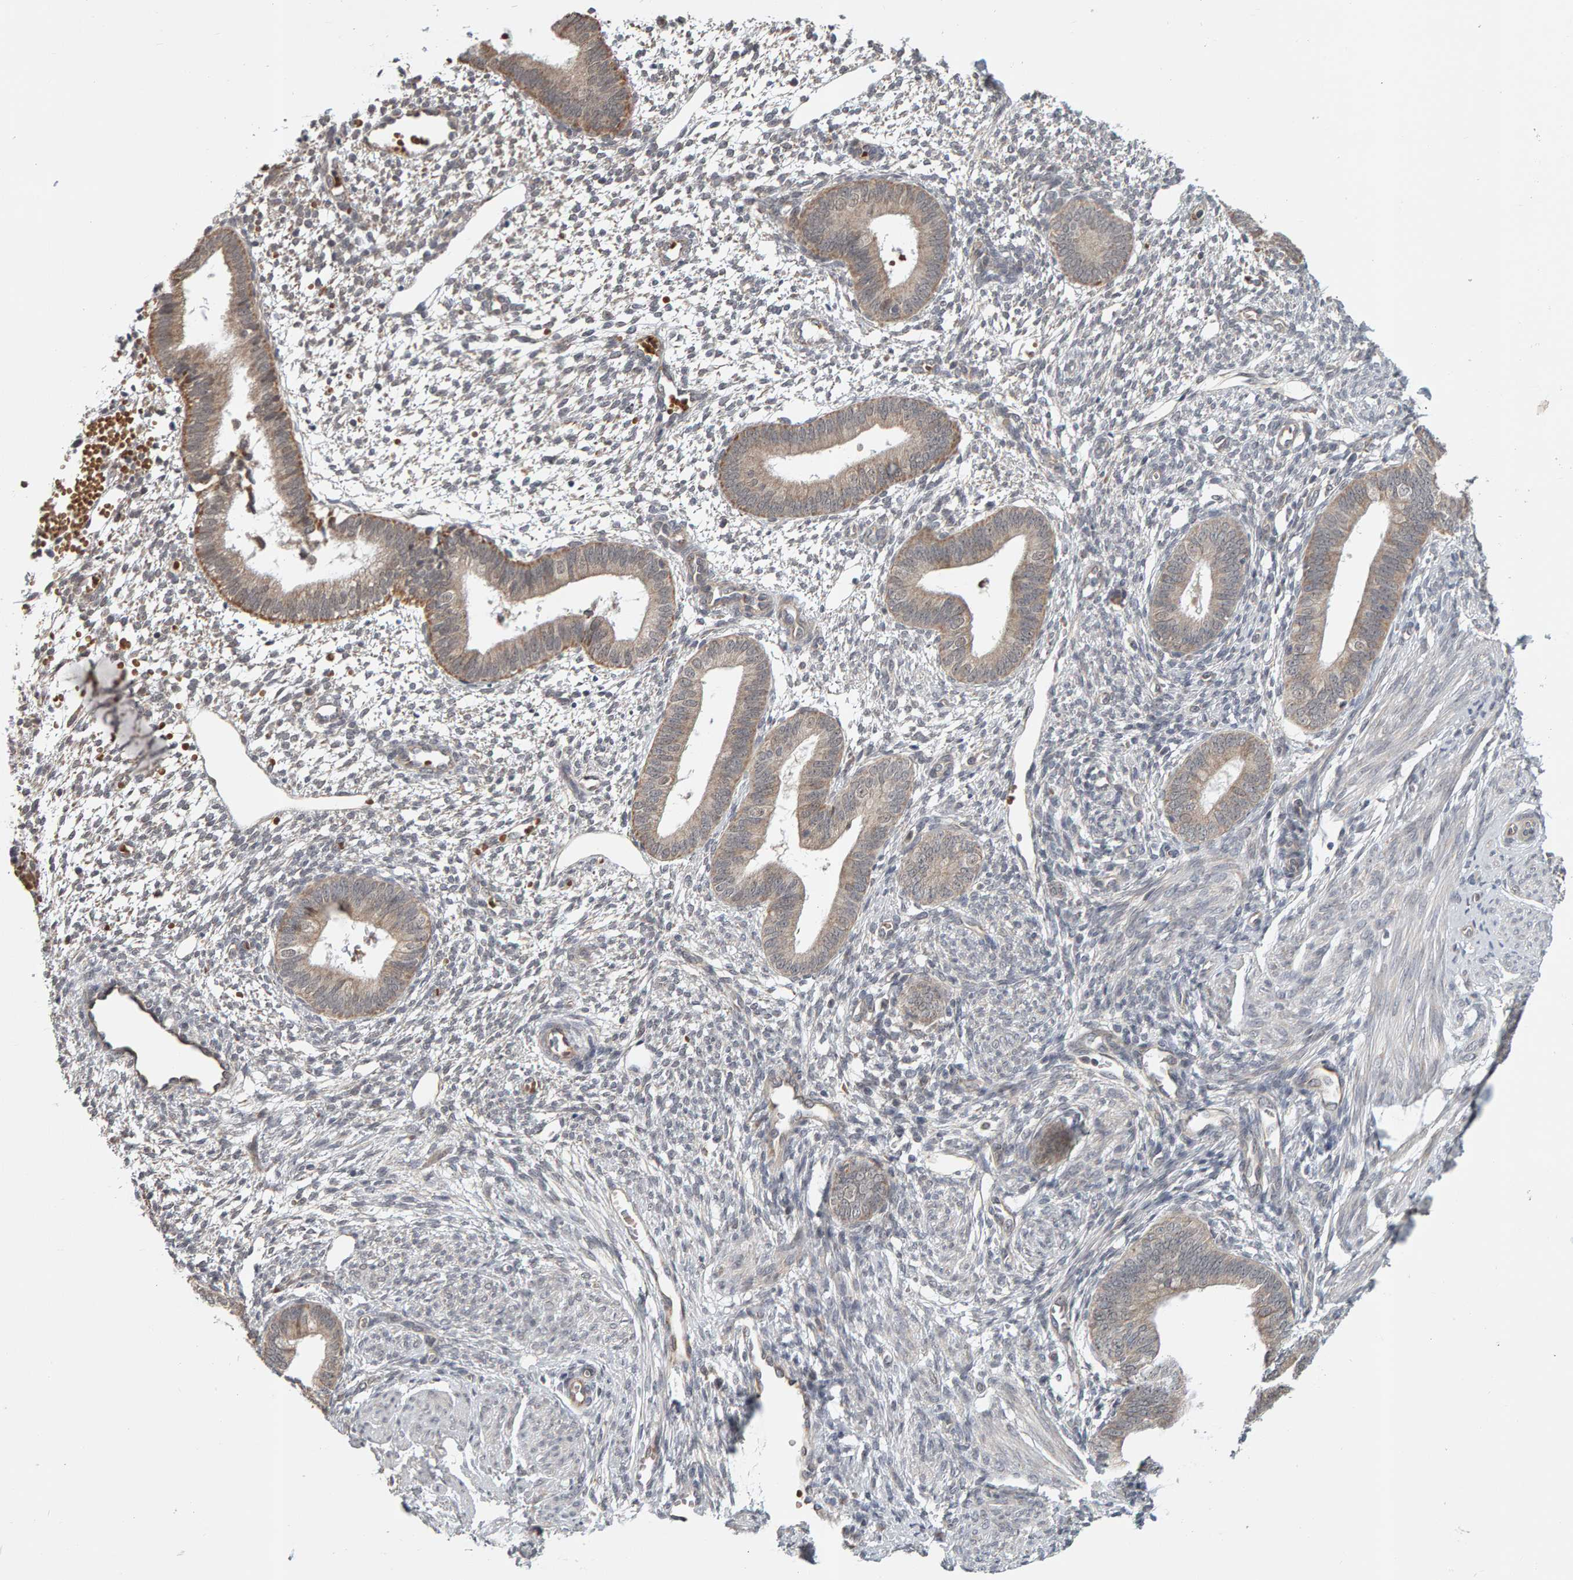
{"staining": {"intensity": "negative", "quantity": "none", "location": "none"}, "tissue": "endometrium", "cell_type": "Cells in endometrial stroma", "image_type": "normal", "snomed": [{"axis": "morphology", "description": "Normal tissue, NOS"}, {"axis": "topography", "description": "Endometrium"}], "caption": "This is an IHC micrograph of benign endometrium. There is no expression in cells in endometrial stroma.", "gene": "DAP3", "patient": {"sex": "female", "age": 46}}